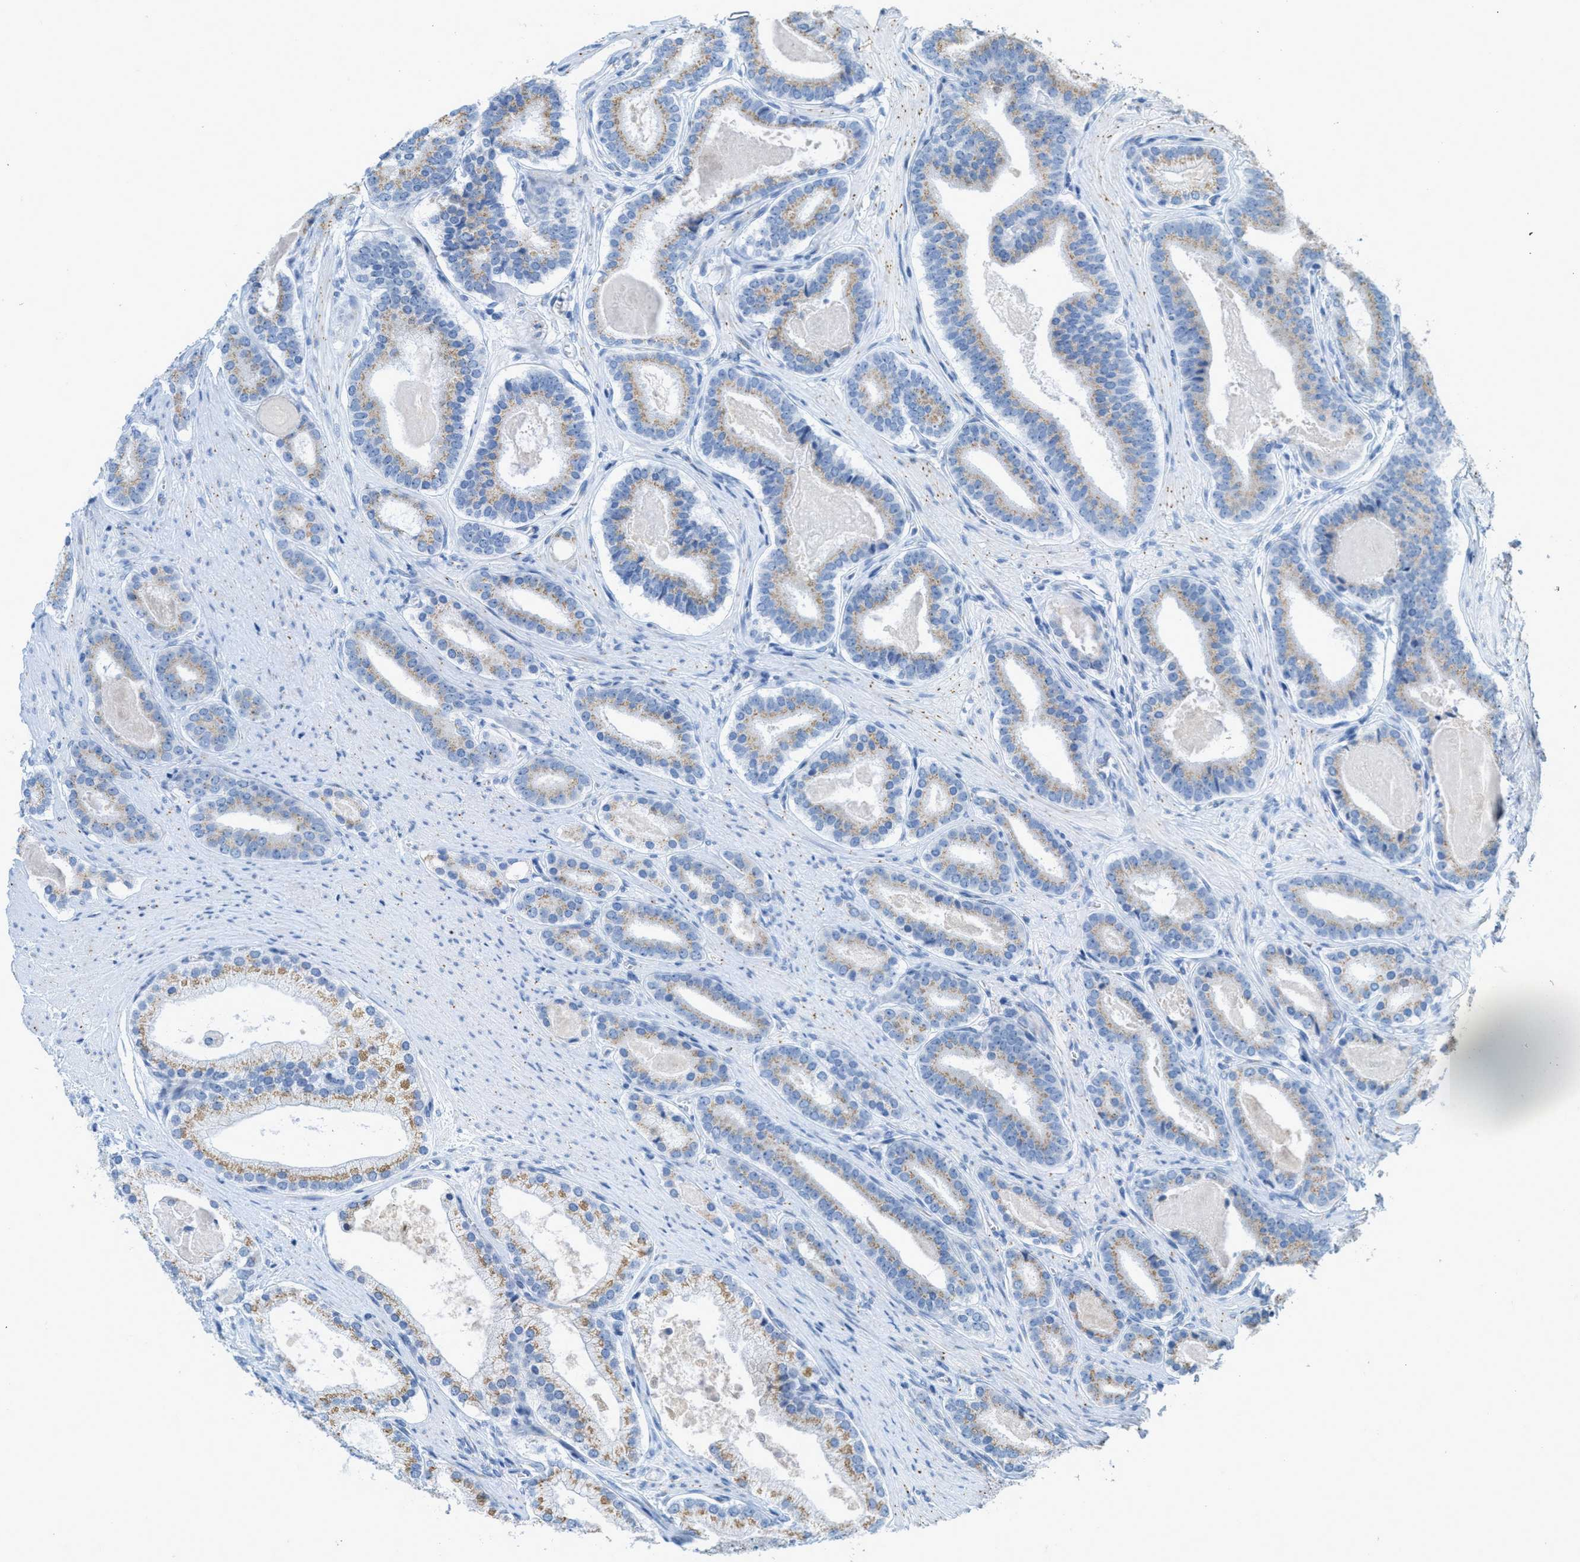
{"staining": {"intensity": "moderate", "quantity": "25%-75%", "location": "cytoplasmic/membranous"}, "tissue": "prostate cancer", "cell_type": "Tumor cells", "image_type": "cancer", "snomed": [{"axis": "morphology", "description": "Adenocarcinoma, High grade"}, {"axis": "topography", "description": "Prostate"}], "caption": "Immunohistochemical staining of human prostate high-grade adenocarcinoma reveals medium levels of moderate cytoplasmic/membranous positivity in about 25%-75% of tumor cells.", "gene": "ZFPL1", "patient": {"sex": "male", "age": 60}}